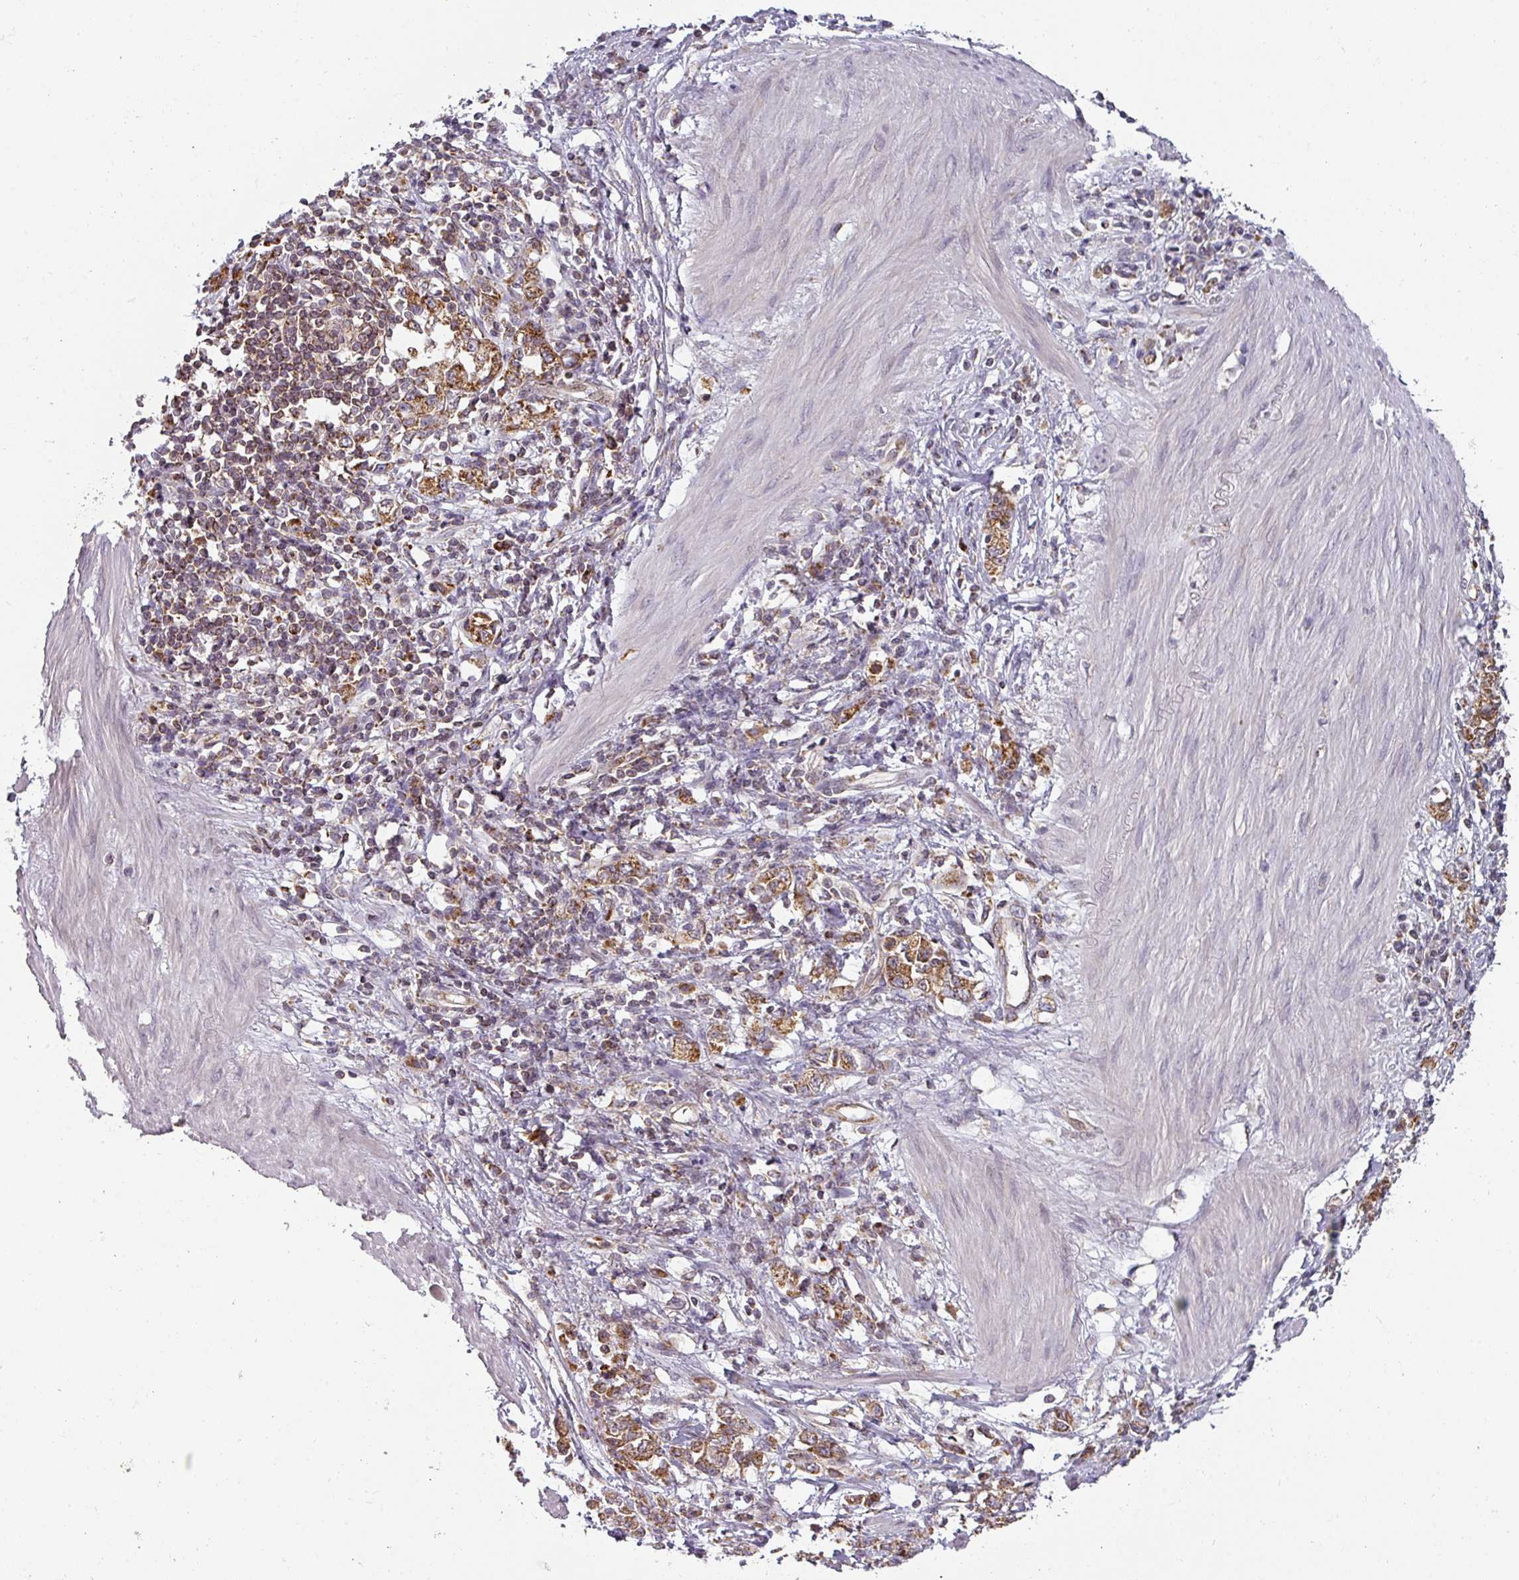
{"staining": {"intensity": "strong", "quantity": ">75%", "location": "cytoplasmic/membranous"}, "tissue": "stomach cancer", "cell_type": "Tumor cells", "image_type": "cancer", "snomed": [{"axis": "morphology", "description": "Adenocarcinoma, NOS"}, {"axis": "topography", "description": "Stomach"}], "caption": "IHC of human stomach adenocarcinoma shows high levels of strong cytoplasmic/membranous positivity in approximately >75% of tumor cells.", "gene": "MRPS16", "patient": {"sex": "female", "age": 76}}